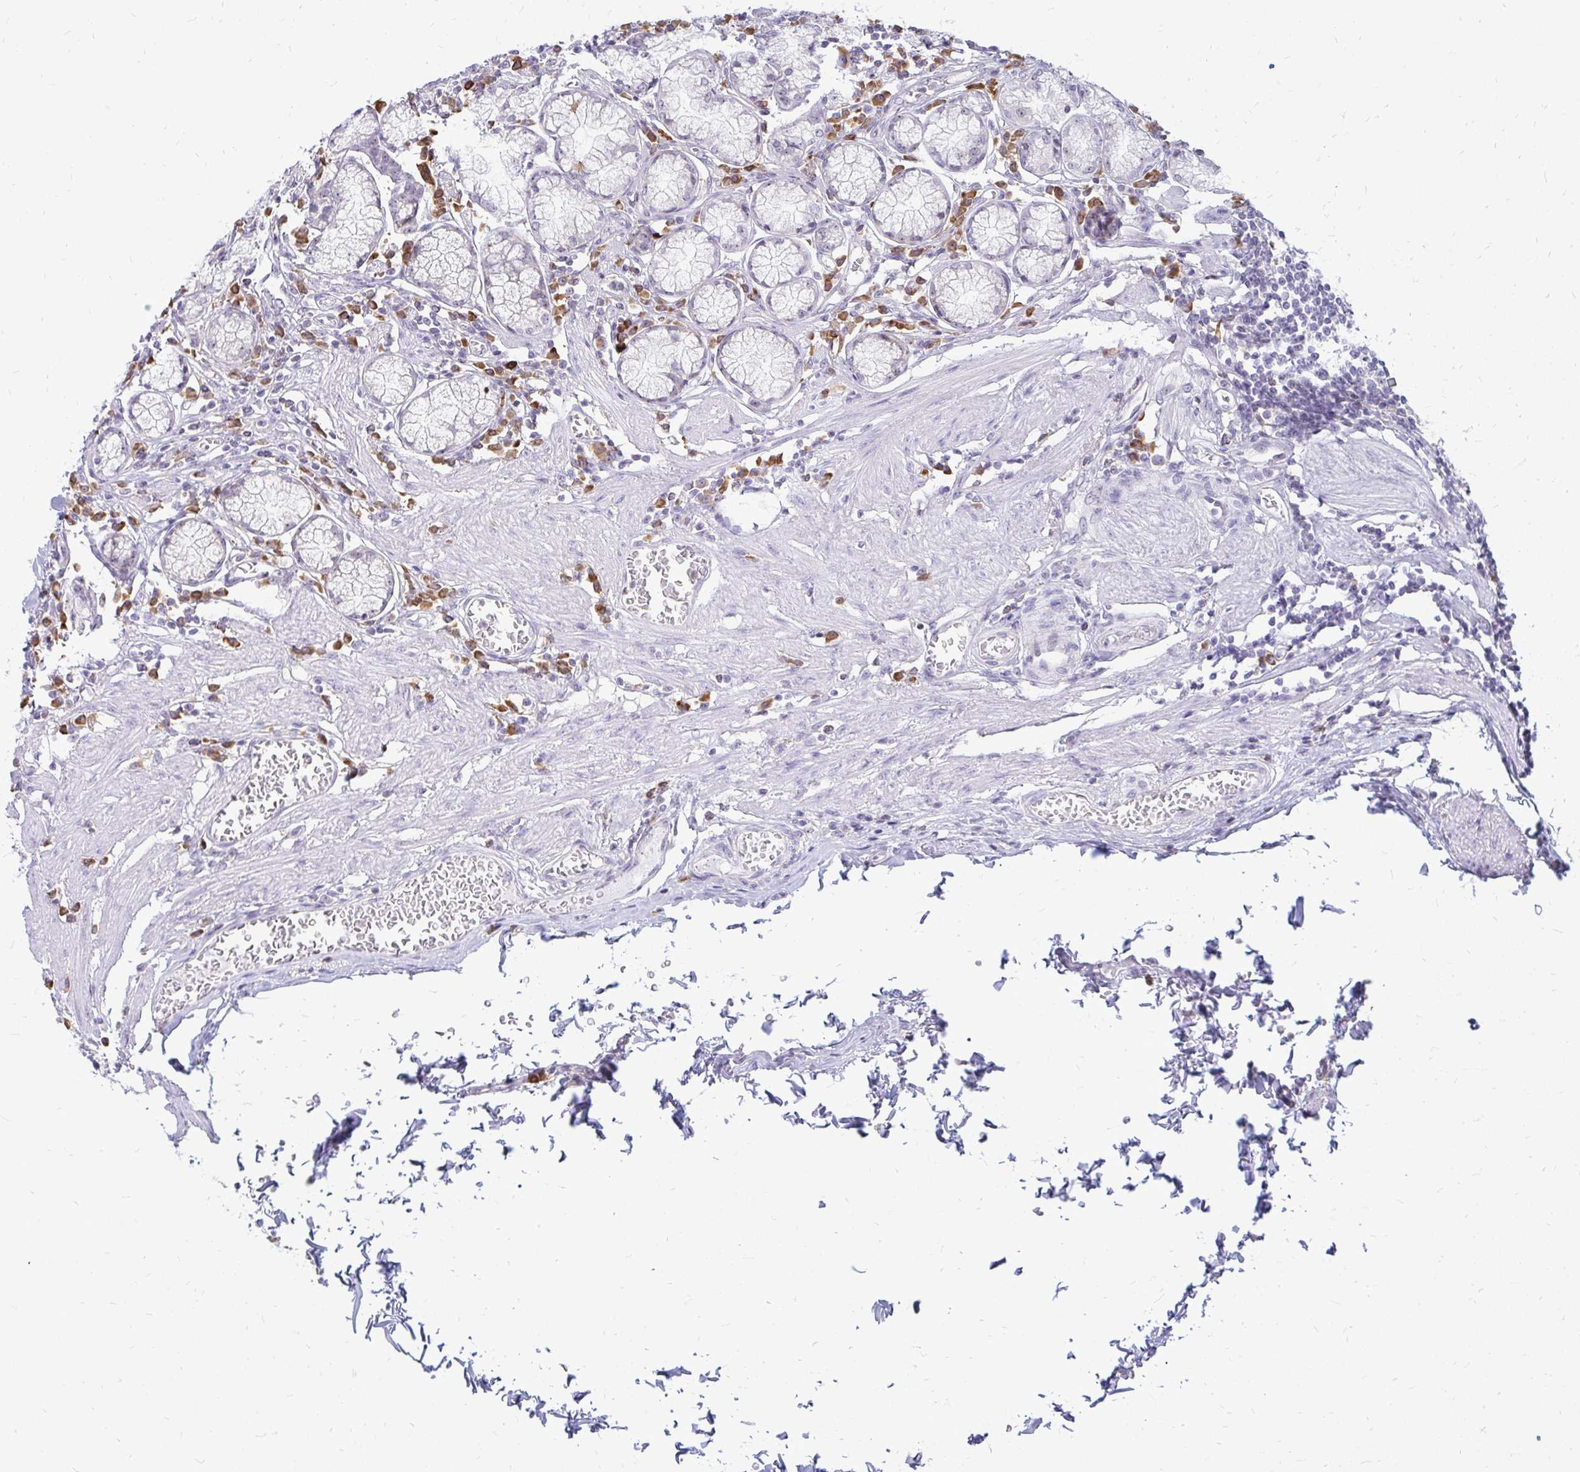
{"staining": {"intensity": "moderate", "quantity": "25%-75%", "location": "nuclear"}, "tissue": "stomach", "cell_type": "Glandular cells", "image_type": "normal", "snomed": [{"axis": "morphology", "description": "Normal tissue, NOS"}, {"axis": "topography", "description": "Stomach"}], "caption": "Immunohistochemistry (IHC) (DAB) staining of normal human stomach shows moderate nuclear protein expression in about 25%-75% of glandular cells.", "gene": "FAM9A", "patient": {"sex": "male", "age": 55}}